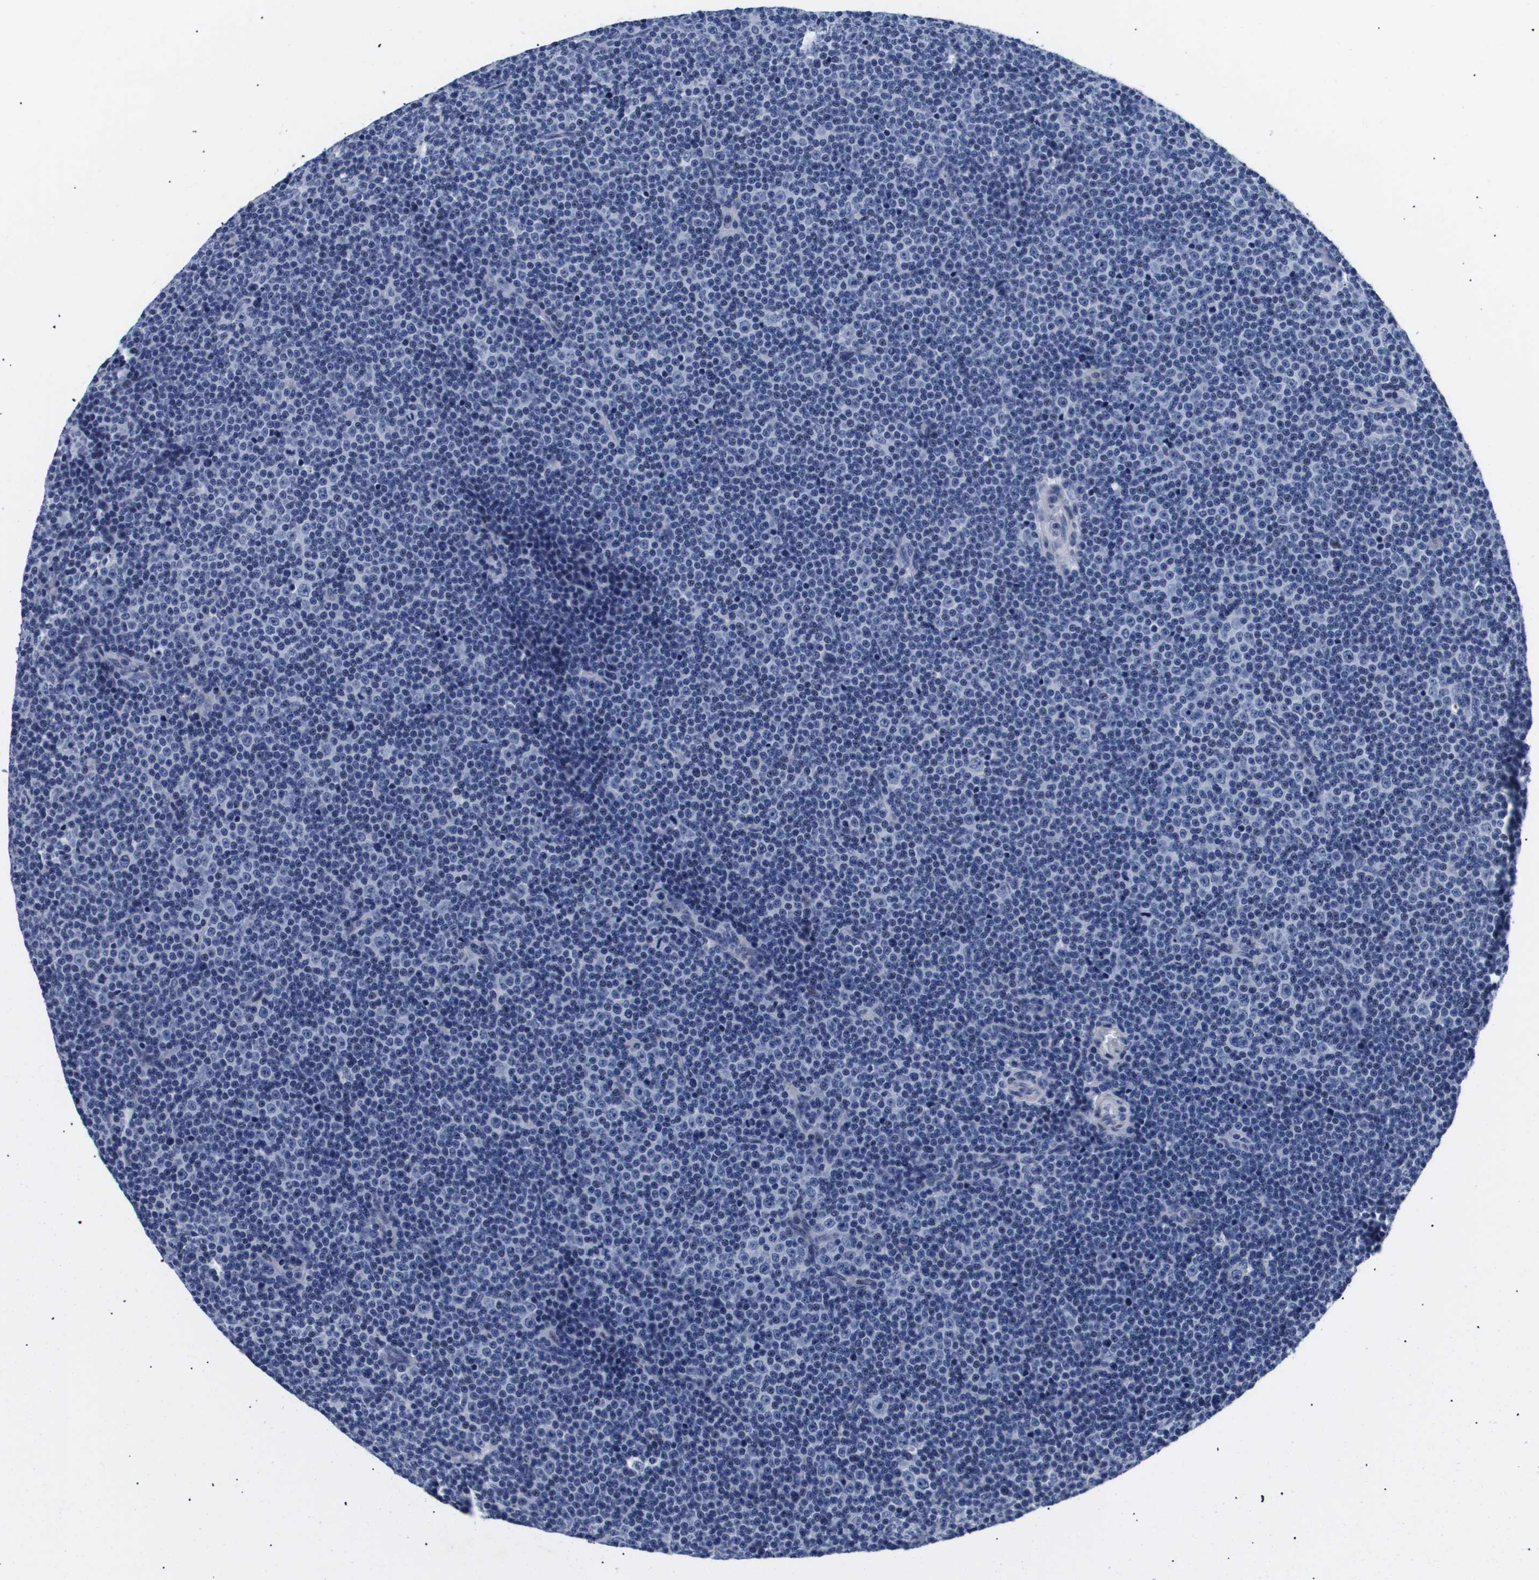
{"staining": {"intensity": "negative", "quantity": "none", "location": "none"}, "tissue": "lymphoma", "cell_type": "Tumor cells", "image_type": "cancer", "snomed": [{"axis": "morphology", "description": "Malignant lymphoma, non-Hodgkin's type, Low grade"}, {"axis": "topography", "description": "Lymph node"}], "caption": "IHC histopathology image of neoplastic tissue: malignant lymphoma, non-Hodgkin's type (low-grade) stained with DAB (3,3'-diaminobenzidine) shows no significant protein staining in tumor cells. (Brightfield microscopy of DAB IHC at high magnification).", "gene": "SHD", "patient": {"sex": "female", "age": 67}}